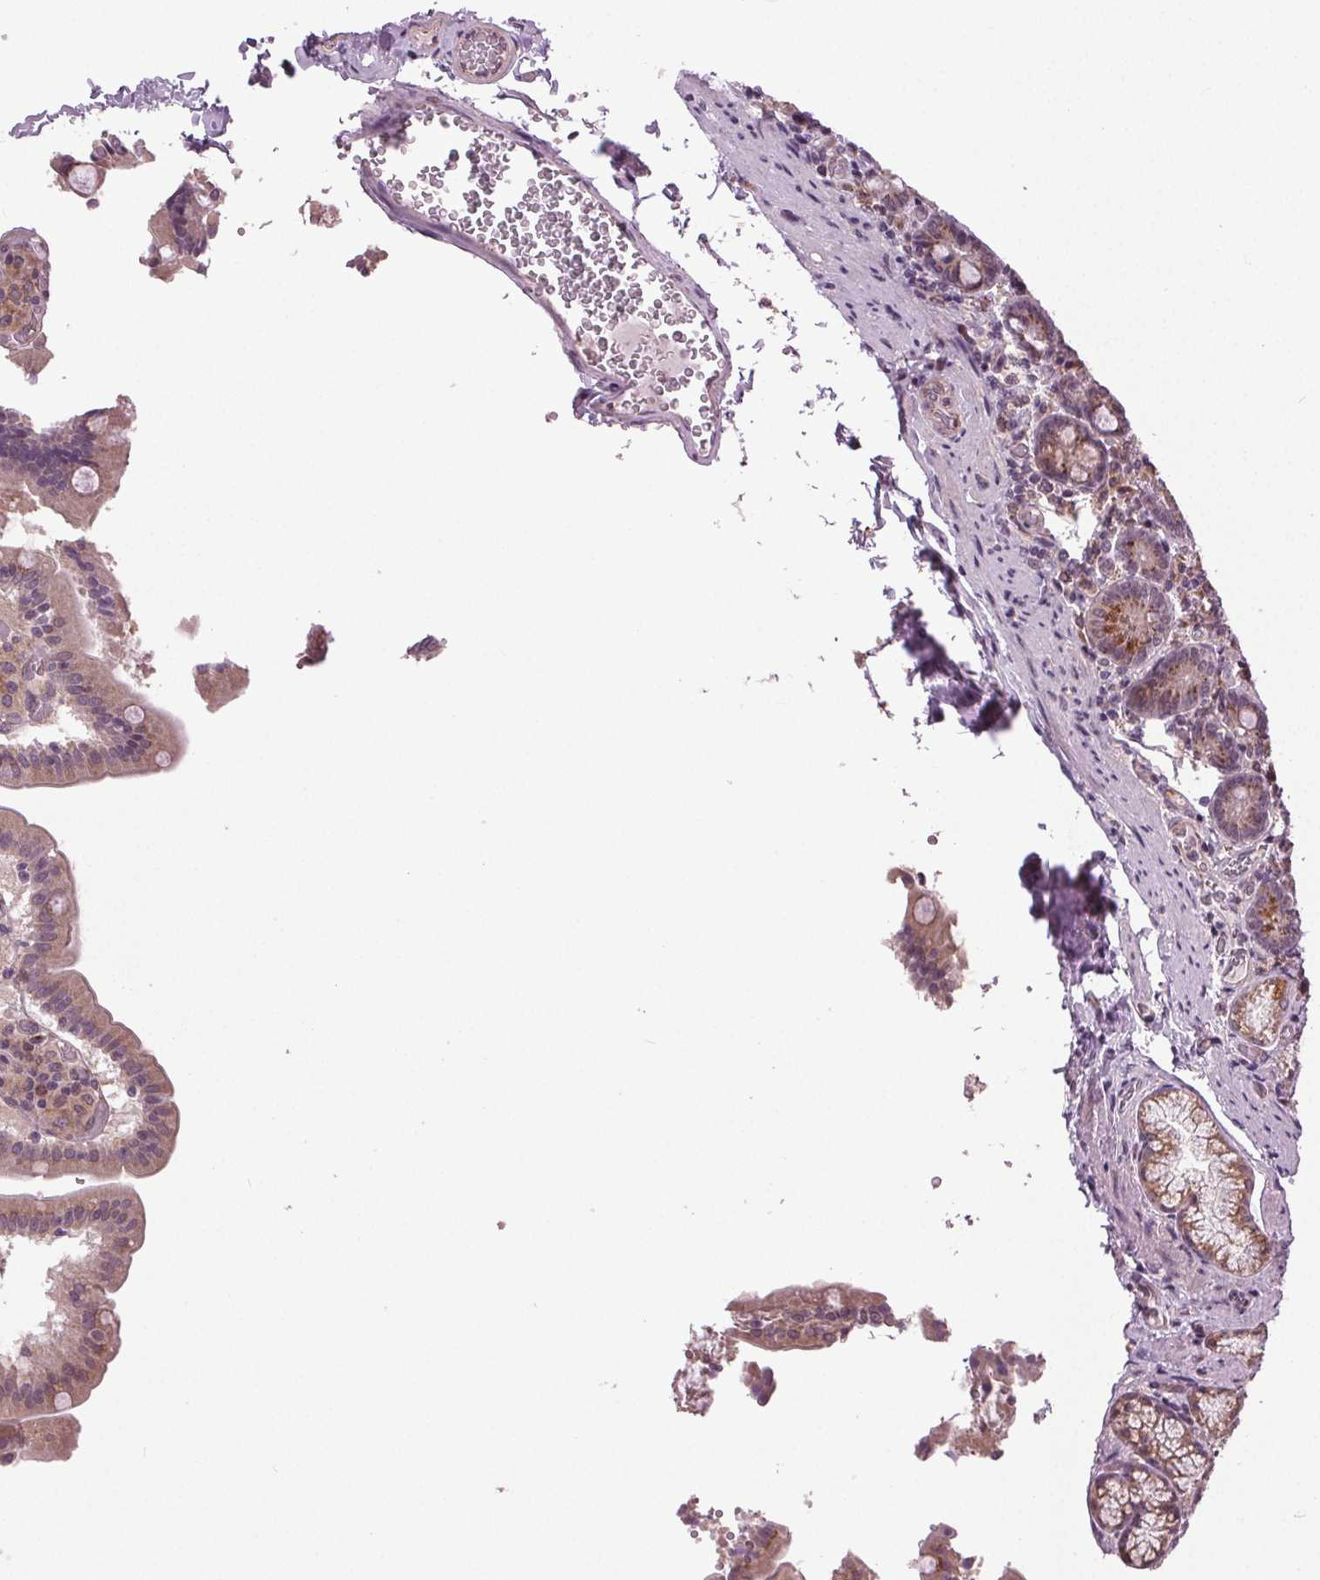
{"staining": {"intensity": "moderate", "quantity": ">75%", "location": "cytoplasmic/membranous"}, "tissue": "duodenum", "cell_type": "Glandular cells", "image_type": "normal", "snomed": [{"axis": "morphology", "description": "Normal tissue, NOS"}, {"axis": "topography", "description": "Duodenum"}], "caption": "Immunohistochemical staining of normal duodenum demonstrates moderate cytoplasmic/membranous protein expression in about >75% of glandular cells. (DAB IHC, brown staining for protein, blue staining for nuclei).", "gene": "BSDC1", "patient": {"sex": "female", "age": 62}}